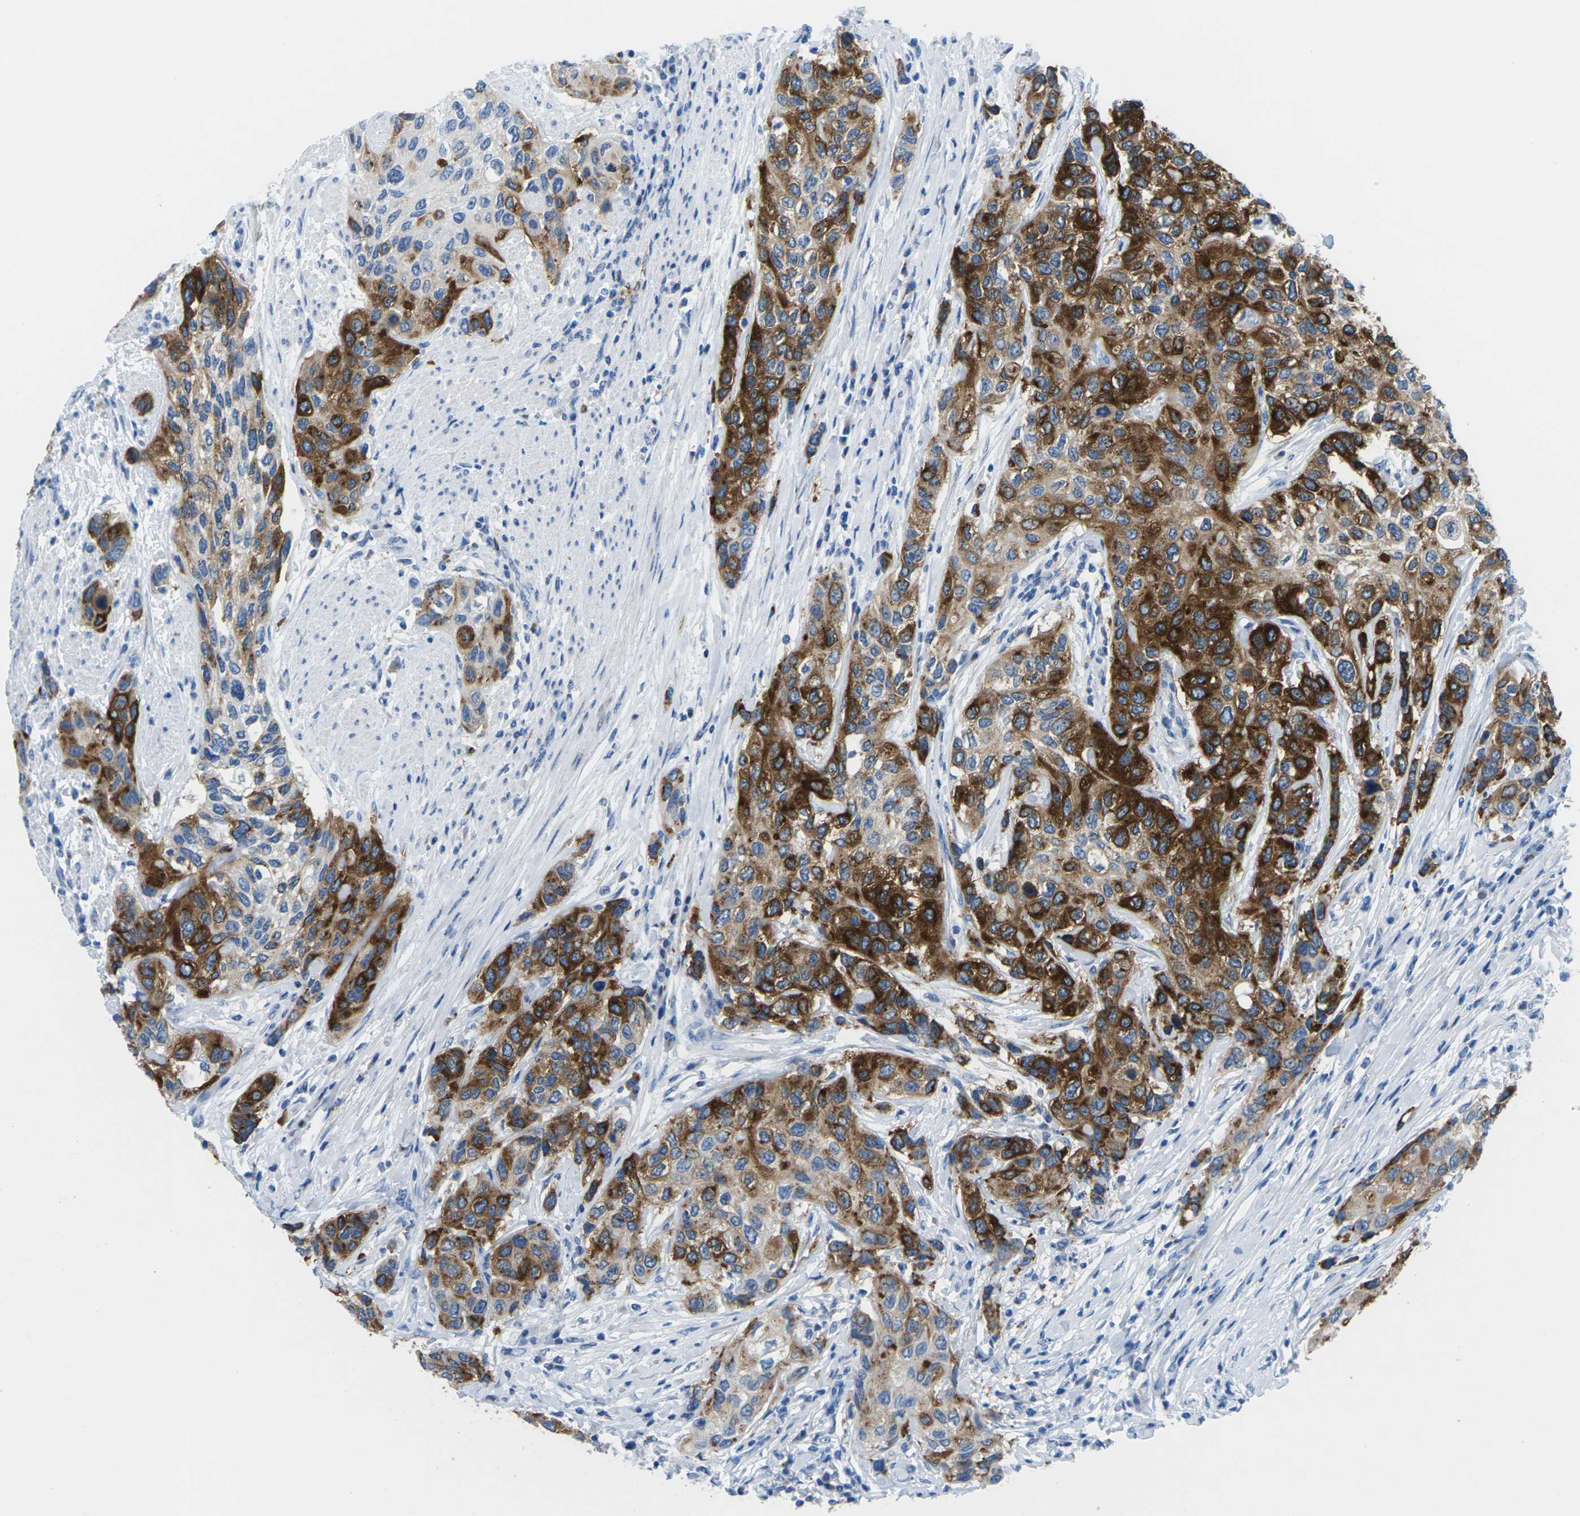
{"staining": {"intensity": "strong", "quantity": ">75%", "location": "cytoplasmic/membranous"}, "tissue": "urothelial cancer", "cell_type": "Tumor cells", "image_type": "cancer", "snomed": [{"axis": "morphology", "description": "Urothelial carcinoma, High grade"}, {"axis": "topography", "description": "Urinary bladder"}], "caption": "The histopathology image shows a brown stain indicating the presence of a protein in the cytoplasmic/membranous of tumor cells in urothelial carcinoma (high-grade). Using DAB (3,3'-diaminobenzidine) (brown) and hematoxylin (blue) stains, captured at high magnification using brightfield microscopy.", "gene": "SYNGR2", "patient": {"sex": "female", "age": 56}}